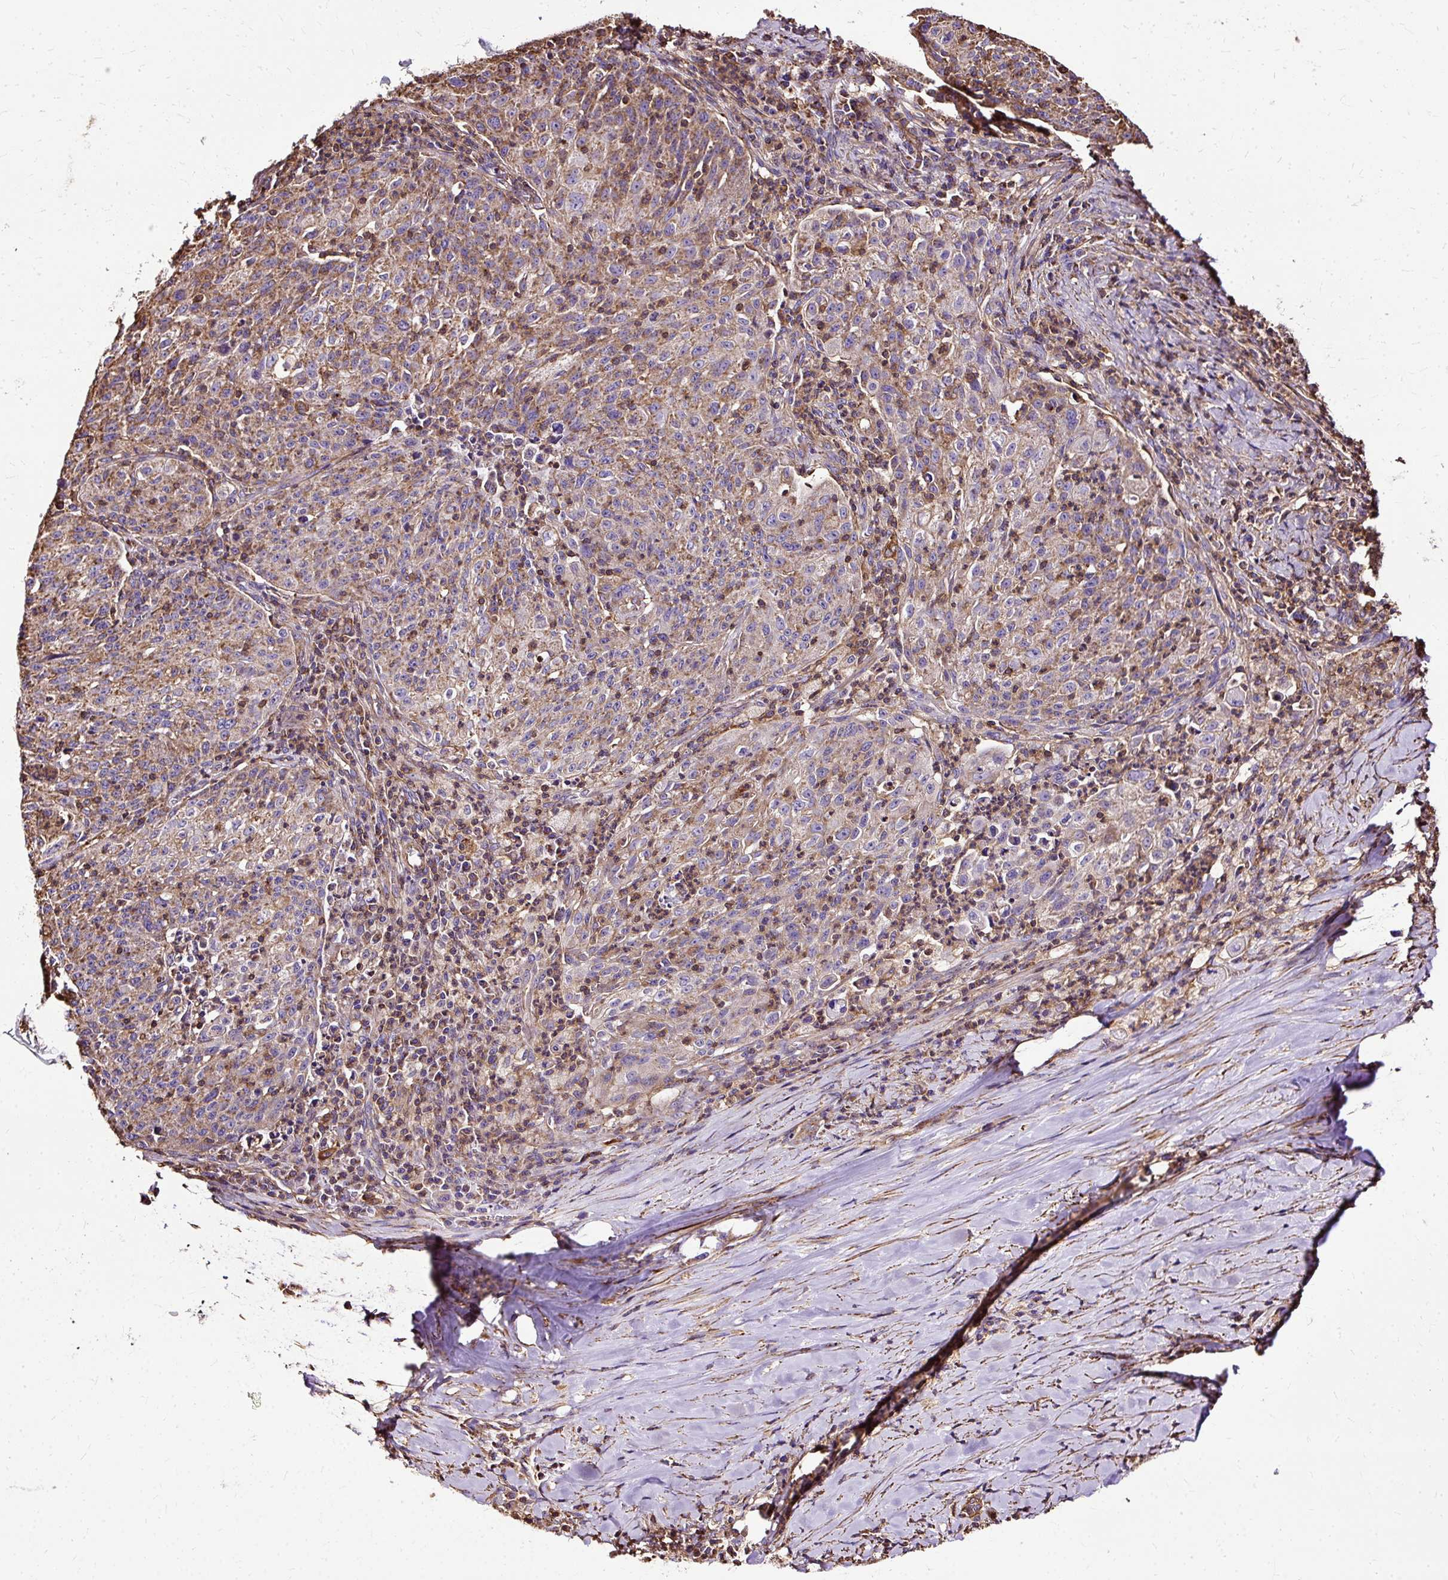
{"staining": {"intensity": "moderate", "quantity": ">75%", "location": "cytoplasmic/membranous"}, "tissue": "lung cancer", "cell_type": "Tumor cells", "image_type": "cancer", "snomed": [{"axis": "morphology", "description": "Squamous cell carcinoma, NOS"}, {"axis": "morphology", "description": "Squamous cell carcinoma, metastatic, NOS"}, {"axis": "topography", "description": "Bronchus"}, {"axis": "topography", "description": "Lung"}], "caption": "Protein staining of metastatic squamous cell carcinoma (lung) tissue reveals moderate cytoplasmic/membranous staining in about >75% of tumor cells.", "gene": "KLHL11", "patient": {"sex": "male", "age": 62}}